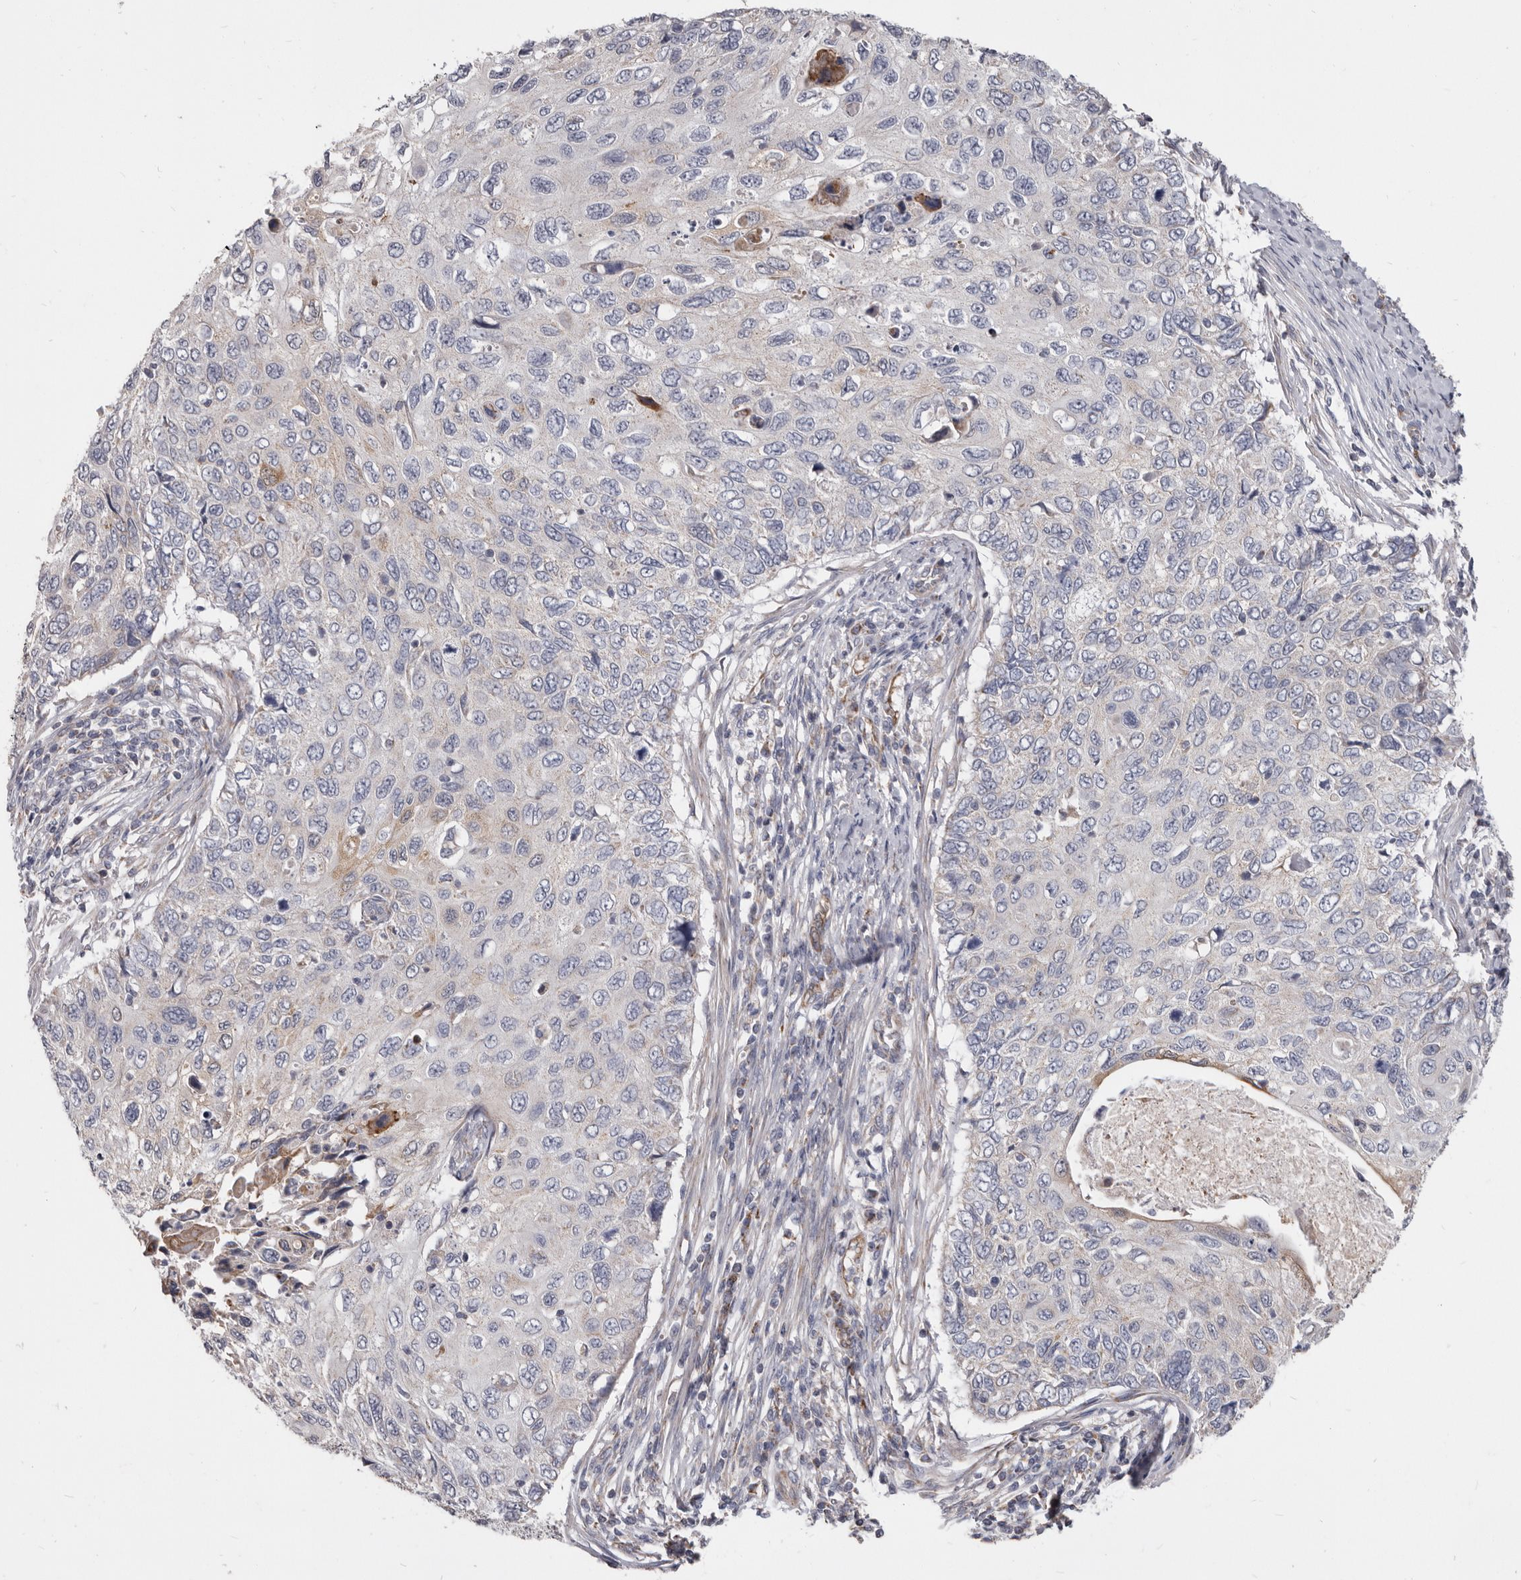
{"staining": {"intensity": "weak", "quantity": "<25%", "location": "cytoplasmic/membranous"}, "tissue": "cervical cancer", "cell_type": "Tumor cells", "image_type": "cancer", "snomed": [{"axis": "morphology", "description": "Squamous cell carcinoma, NOS"}, {"axis": "topography", "description": "Cervix"}], "caption": "Tumor cells are negative for protein expression in human cervical squamous cell carcinoma.", "gene": "FMO2", "patient": {"sex": "female", "age": 70}}